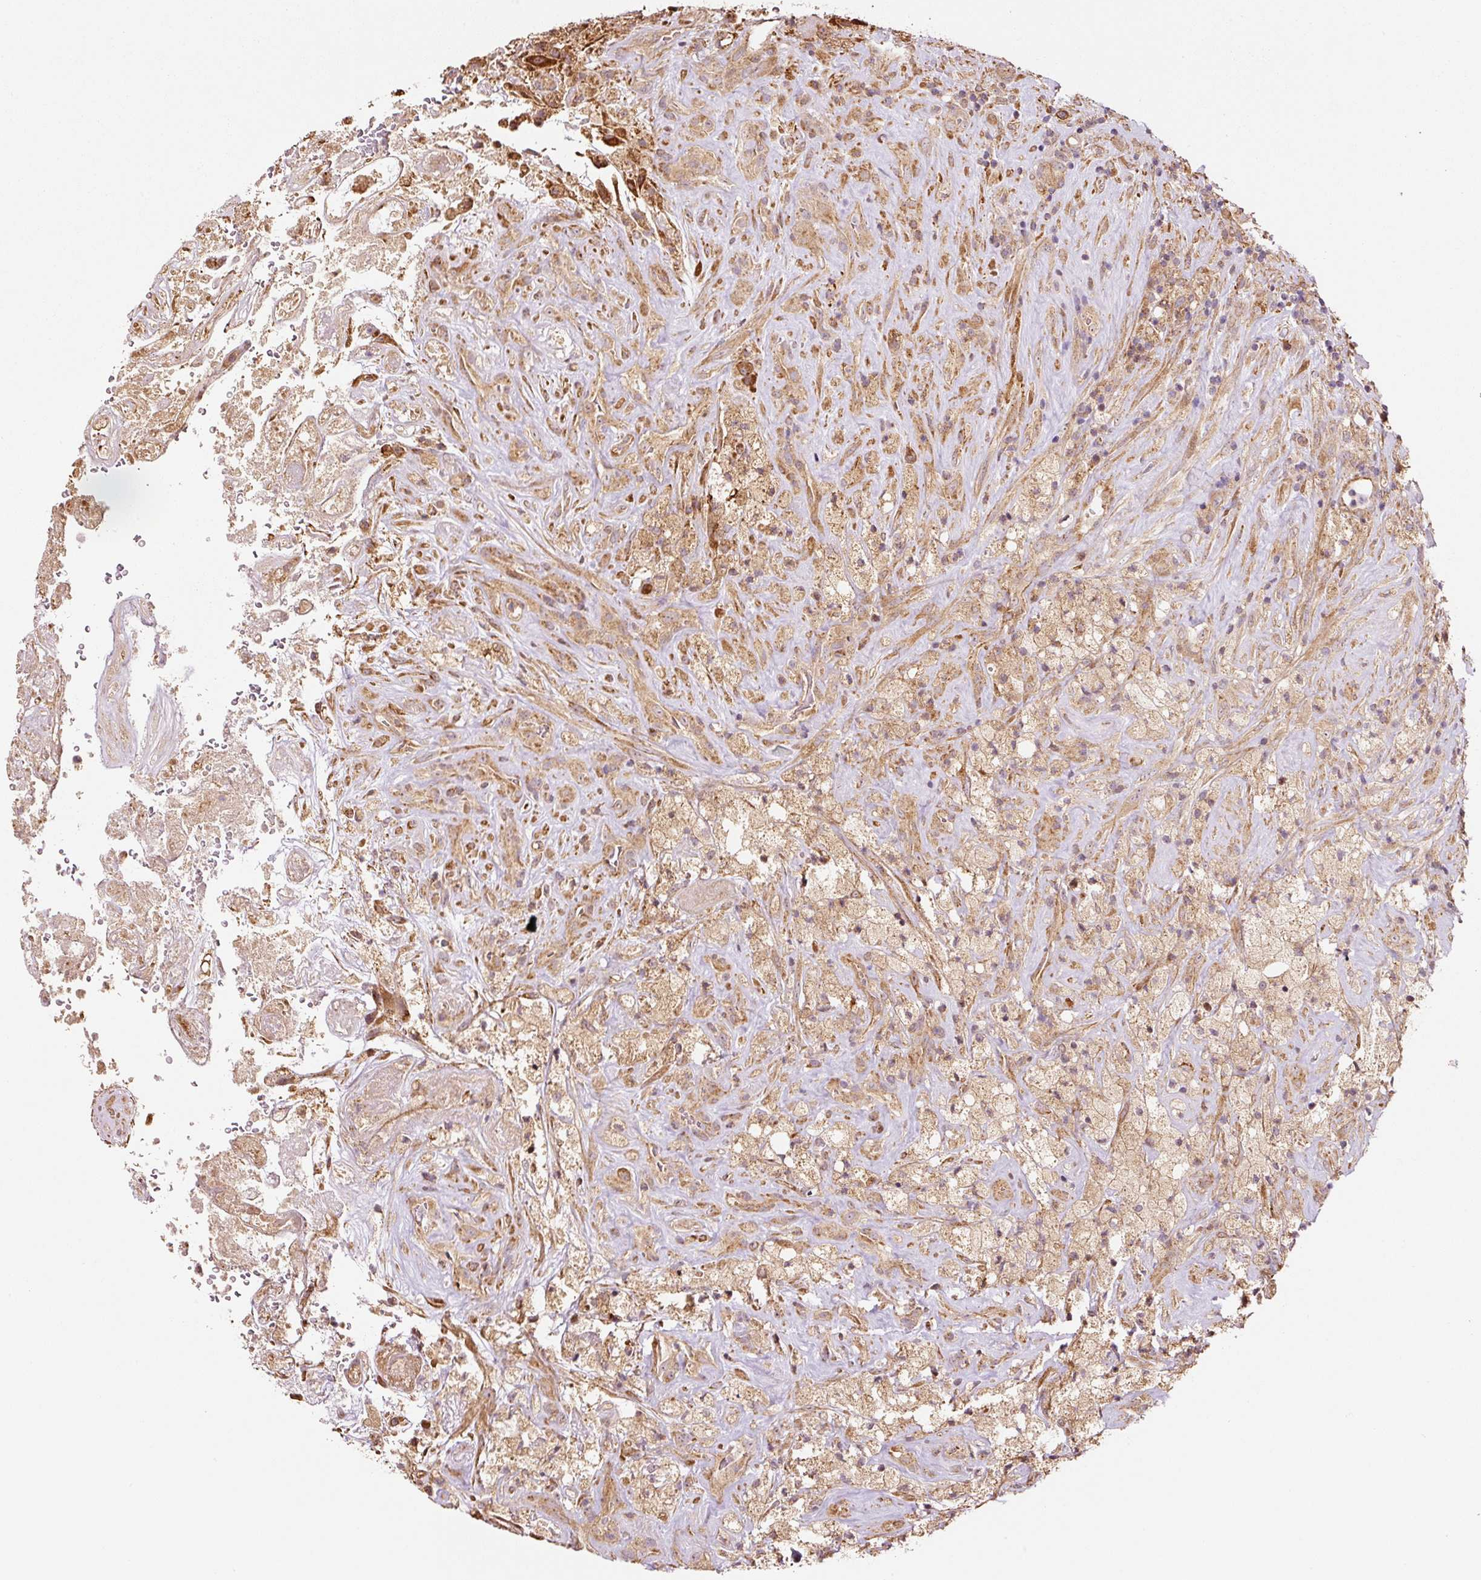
{"staining": {"intensity": "weak", "quantity": "<25%", "location": "cytoplasmic/membranous"}, "tissue": "glioma", "cell_type": "Tumor cells", "image_type": "cancer", "snomed": [{"axis": "morphology", "description": "Glioma, malignant, High grade"}, {"axis": "topography", "description": "Brain"}], "caption": "Immunohistochemistry (IHC) image of glioma stained for a protein (brown), which shows no positivity in tumor cells.", "gene": "ETF1", "patient": {"sex": "male", "age": 69}}